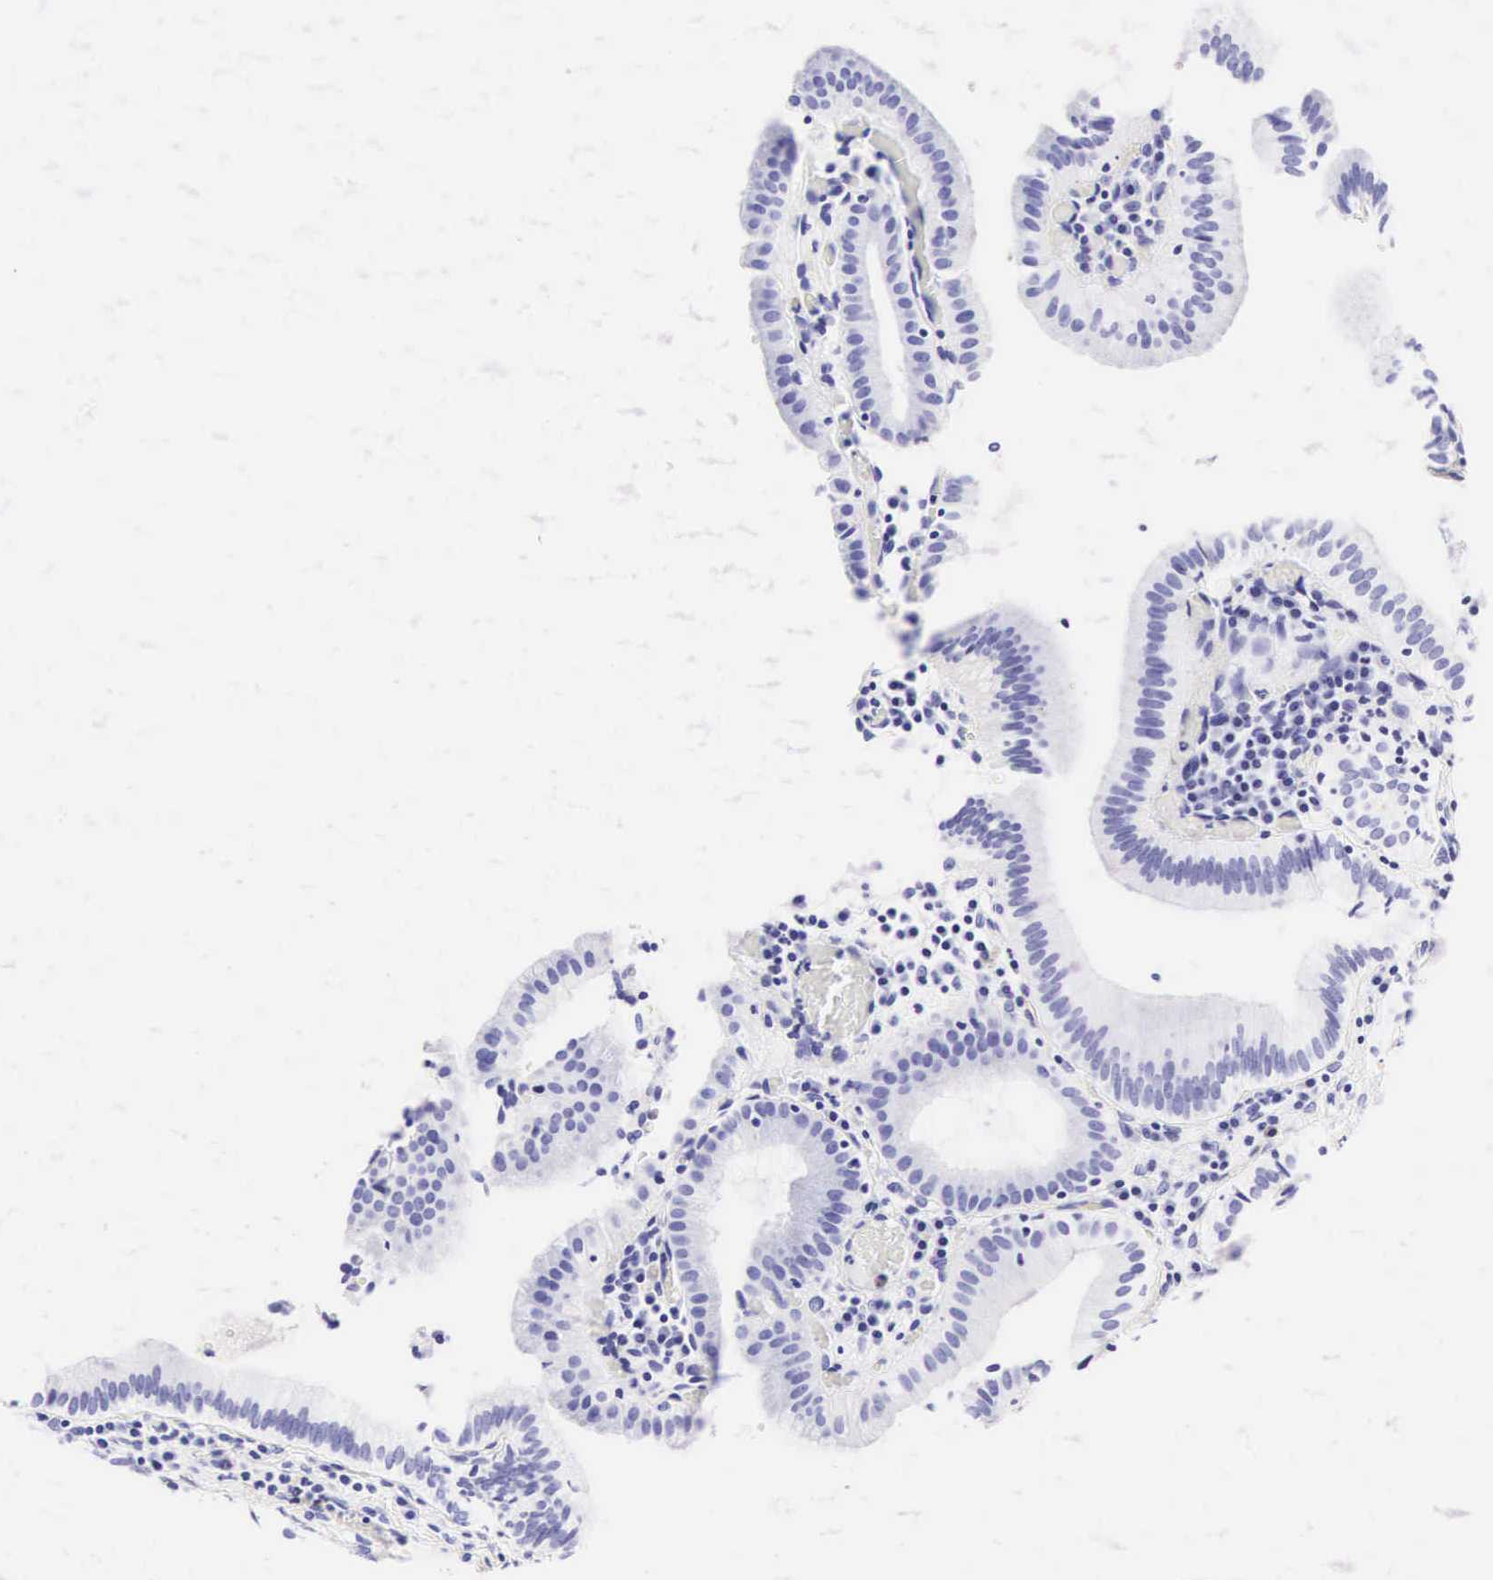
{"staining": {"intensity": "negative", "quantity": "none", "location": "none"}, "tissue": "gallbladder", "cell_type": "Glandular cells", "image_type": "normal", "snomed": [{"axis": "morphology", "description": "Normal tissue, NOS"}, {"axis": "topography", "description": "Gallbladder"}], "caption": "Immunohistochemical staining of benign human gallbladder exhibits no significant staining in glandular cells.", "gene": "CD1A", "patient": {"sex": "female", "age": 76}}